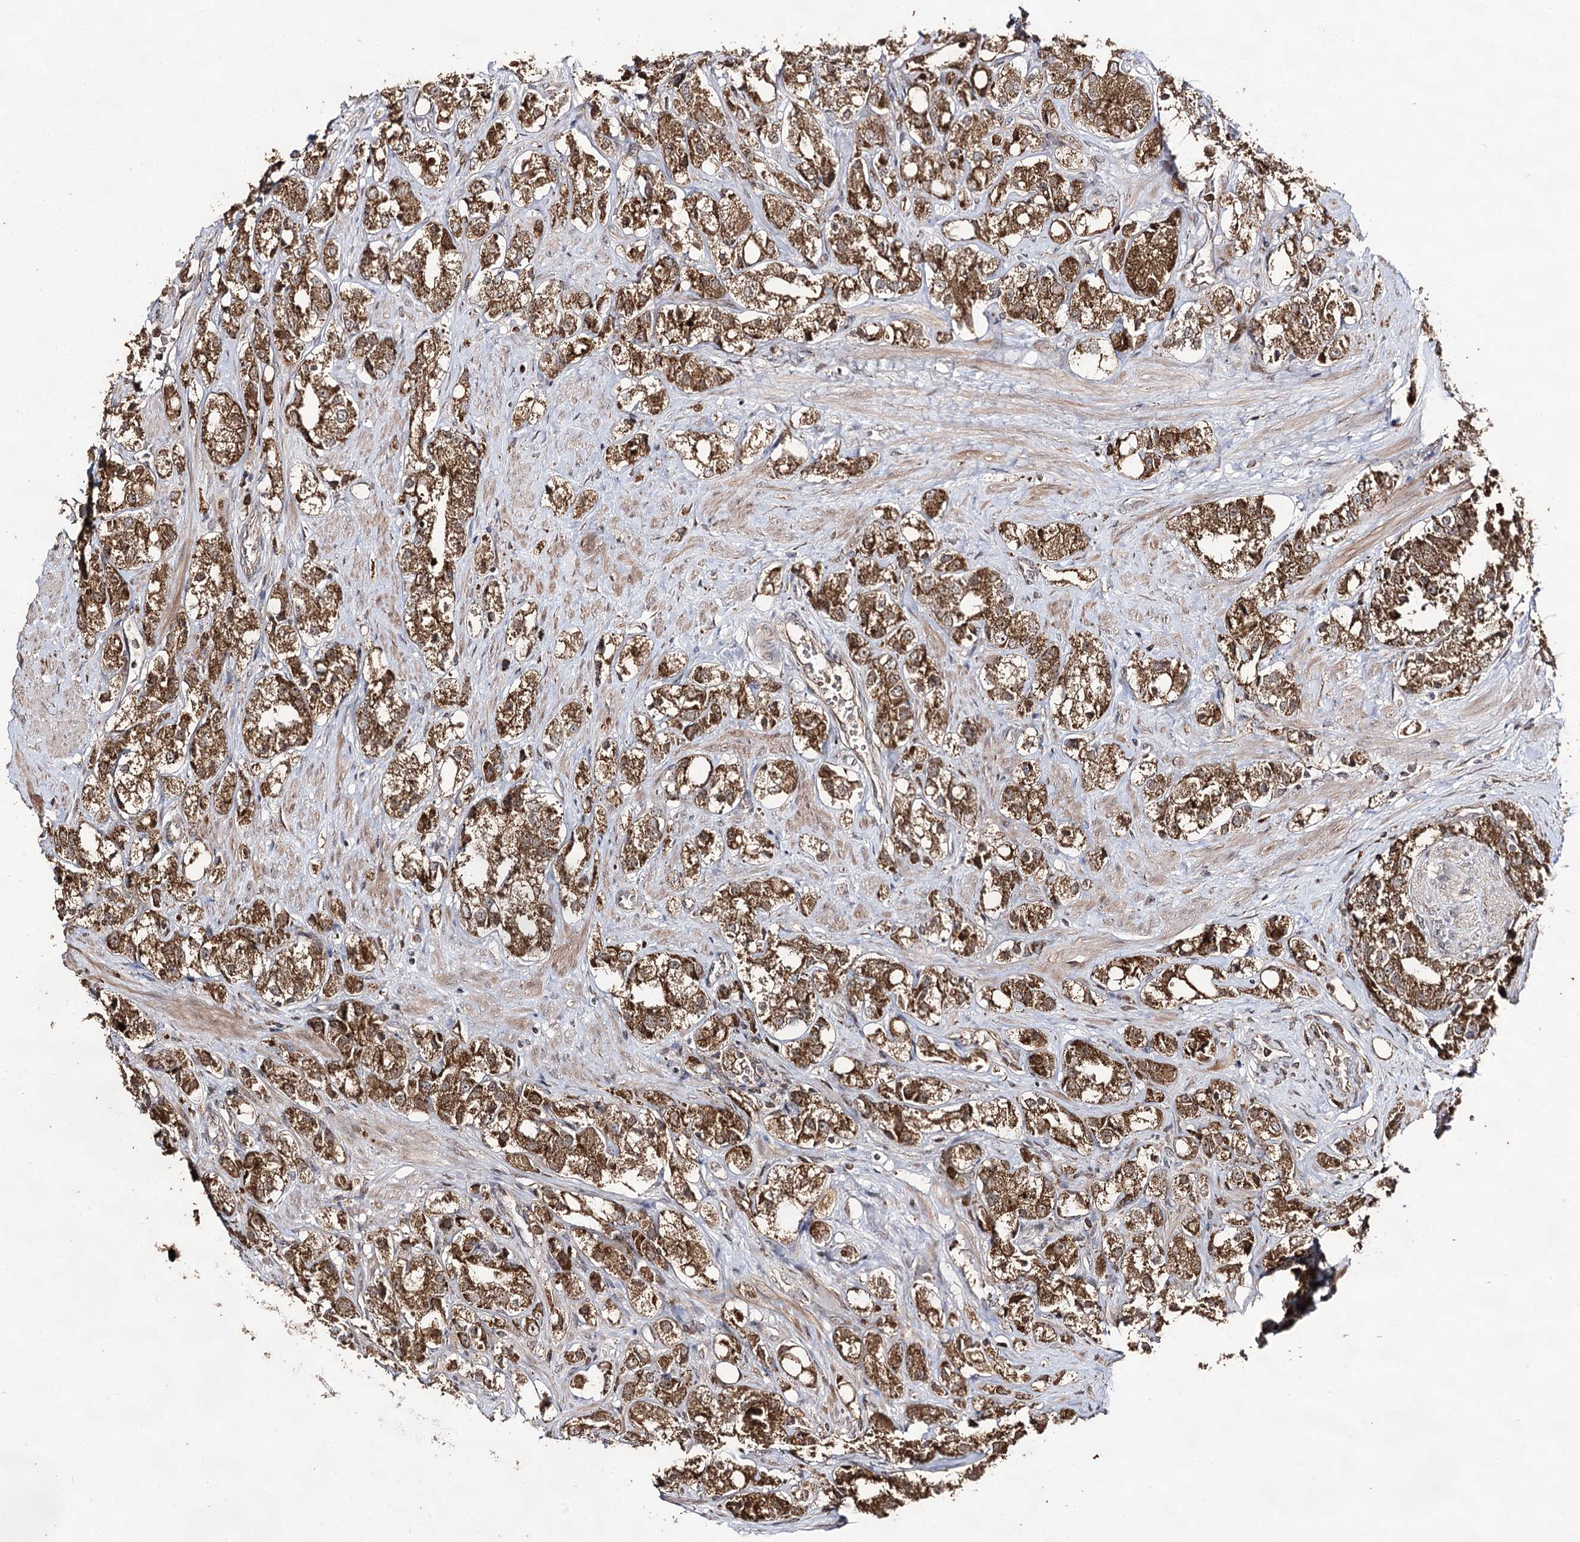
{"staining": {"intensity": "moderate", "quantity": ">75%", "location": "cytoplasmic/membranous"}, "tissue": "prostate cancer", "cell_type": "Tumor cells", "image_type": "cancer", "snomed": [{"axis": "morphology", "description": "Adenocarcinoma, NOS"}, {"axis": "topography", "description": "Prostate"}], "caption": "Adenocarcinoma (prostate) stained with immunohistochemistry (IHC) demonstrates moderate cytoplasmic/membranous positivity in approximately >75% of tumor cells.", "gene": "ACTR6", "patient": {"sex": "male", "age": 79}}